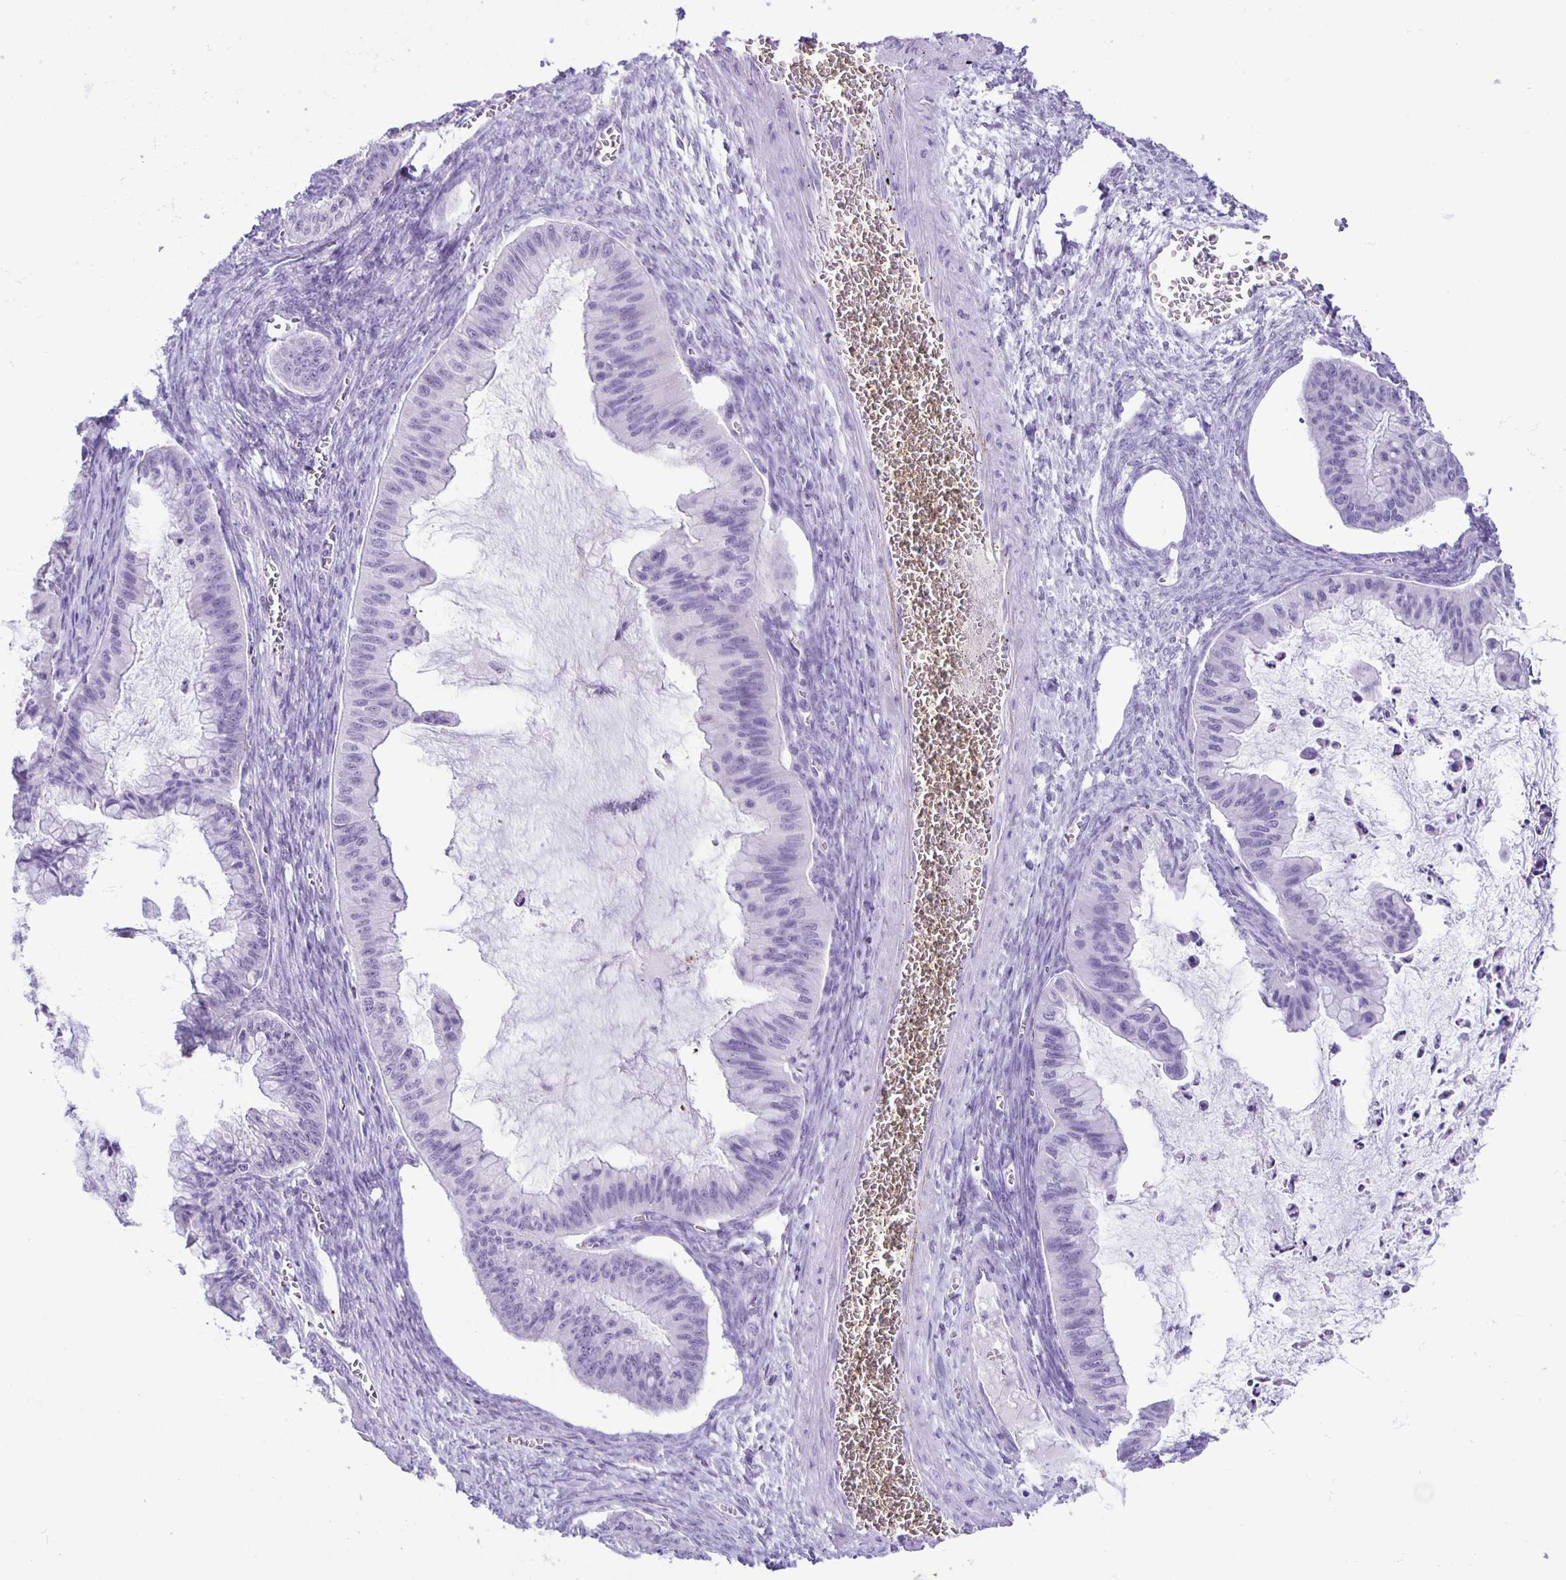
{"staining": {"intensity": "negative", "quantity": "none", "location": "none"}, "tissue": "ovarian cancer", "cell_type": "Tumor cells", "image_type": "cancer", "snomed": [{"axis": "morphology", "description": "Cystadenocarcinoma, mucinous, NOS"}, {"axis": "topography", "description": "Ovary"}], "caption": "DAB (3,3'-diaminobenzidine) immunohistochemical staining of human ovarian mucinous cystadenocarcinoma shows no significant expression in tumor cells.", "gene": "EZHIP", "patient": {"sex": "female", "age": 72}}